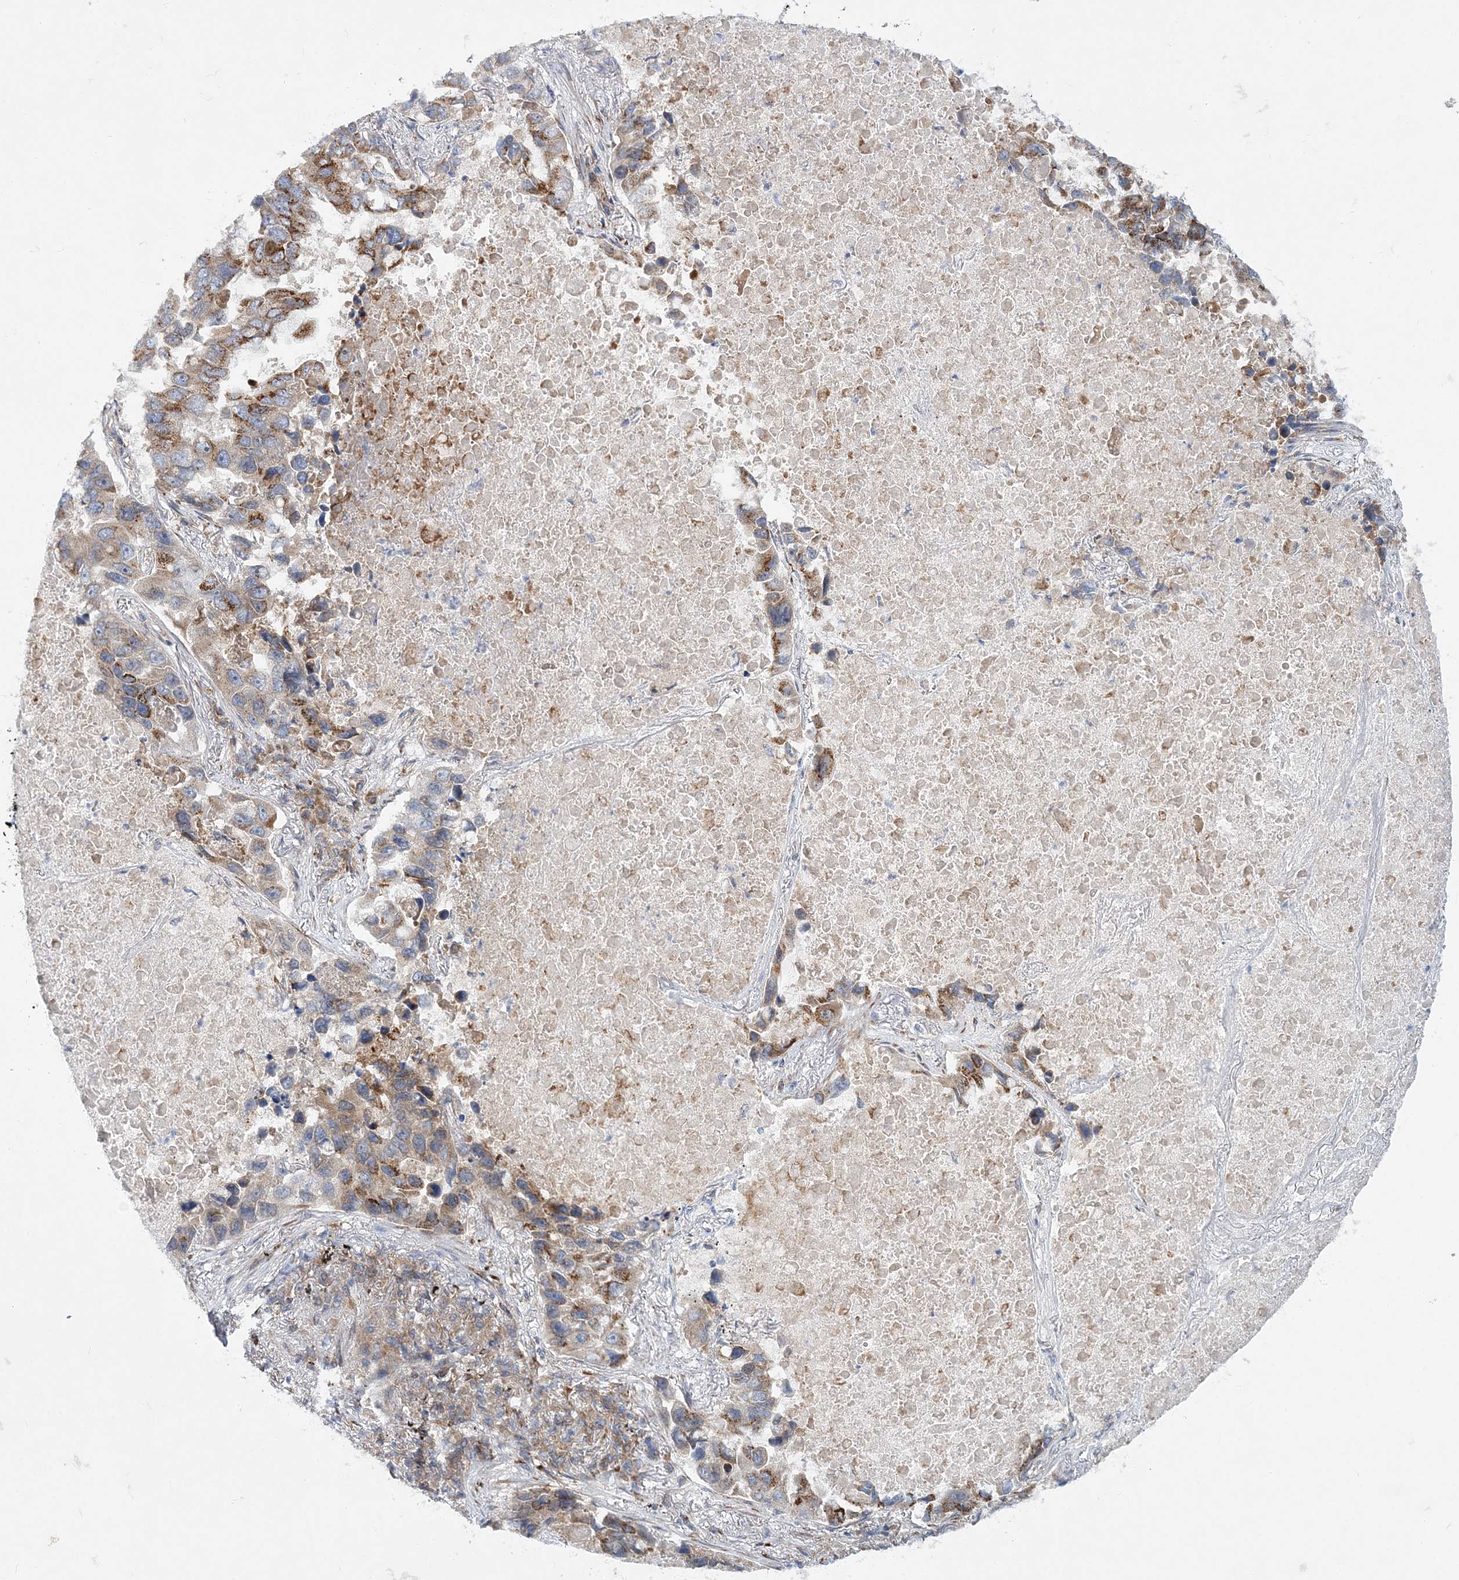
{"staining": {"intensity": "moderate", "quantity": "<25%", "location": "cytoplasmic/membranous"}, "tissue": "lung cancer", "cell_type": "Tumor cells", "image_type": "cancer", "snomed": [{"axis": "morphology", "description": "Adenocarcinoma, NOS"}, {"axis": "topography", "description": "Lung"}], "caption": "Human lung cancer stained for a protein (brown) displays moderate cytoplasmic/membranous positive expression in about <25% of tumor cells.", "gene": "NBAS", "patient": {"sex": "male", "age": 64}}